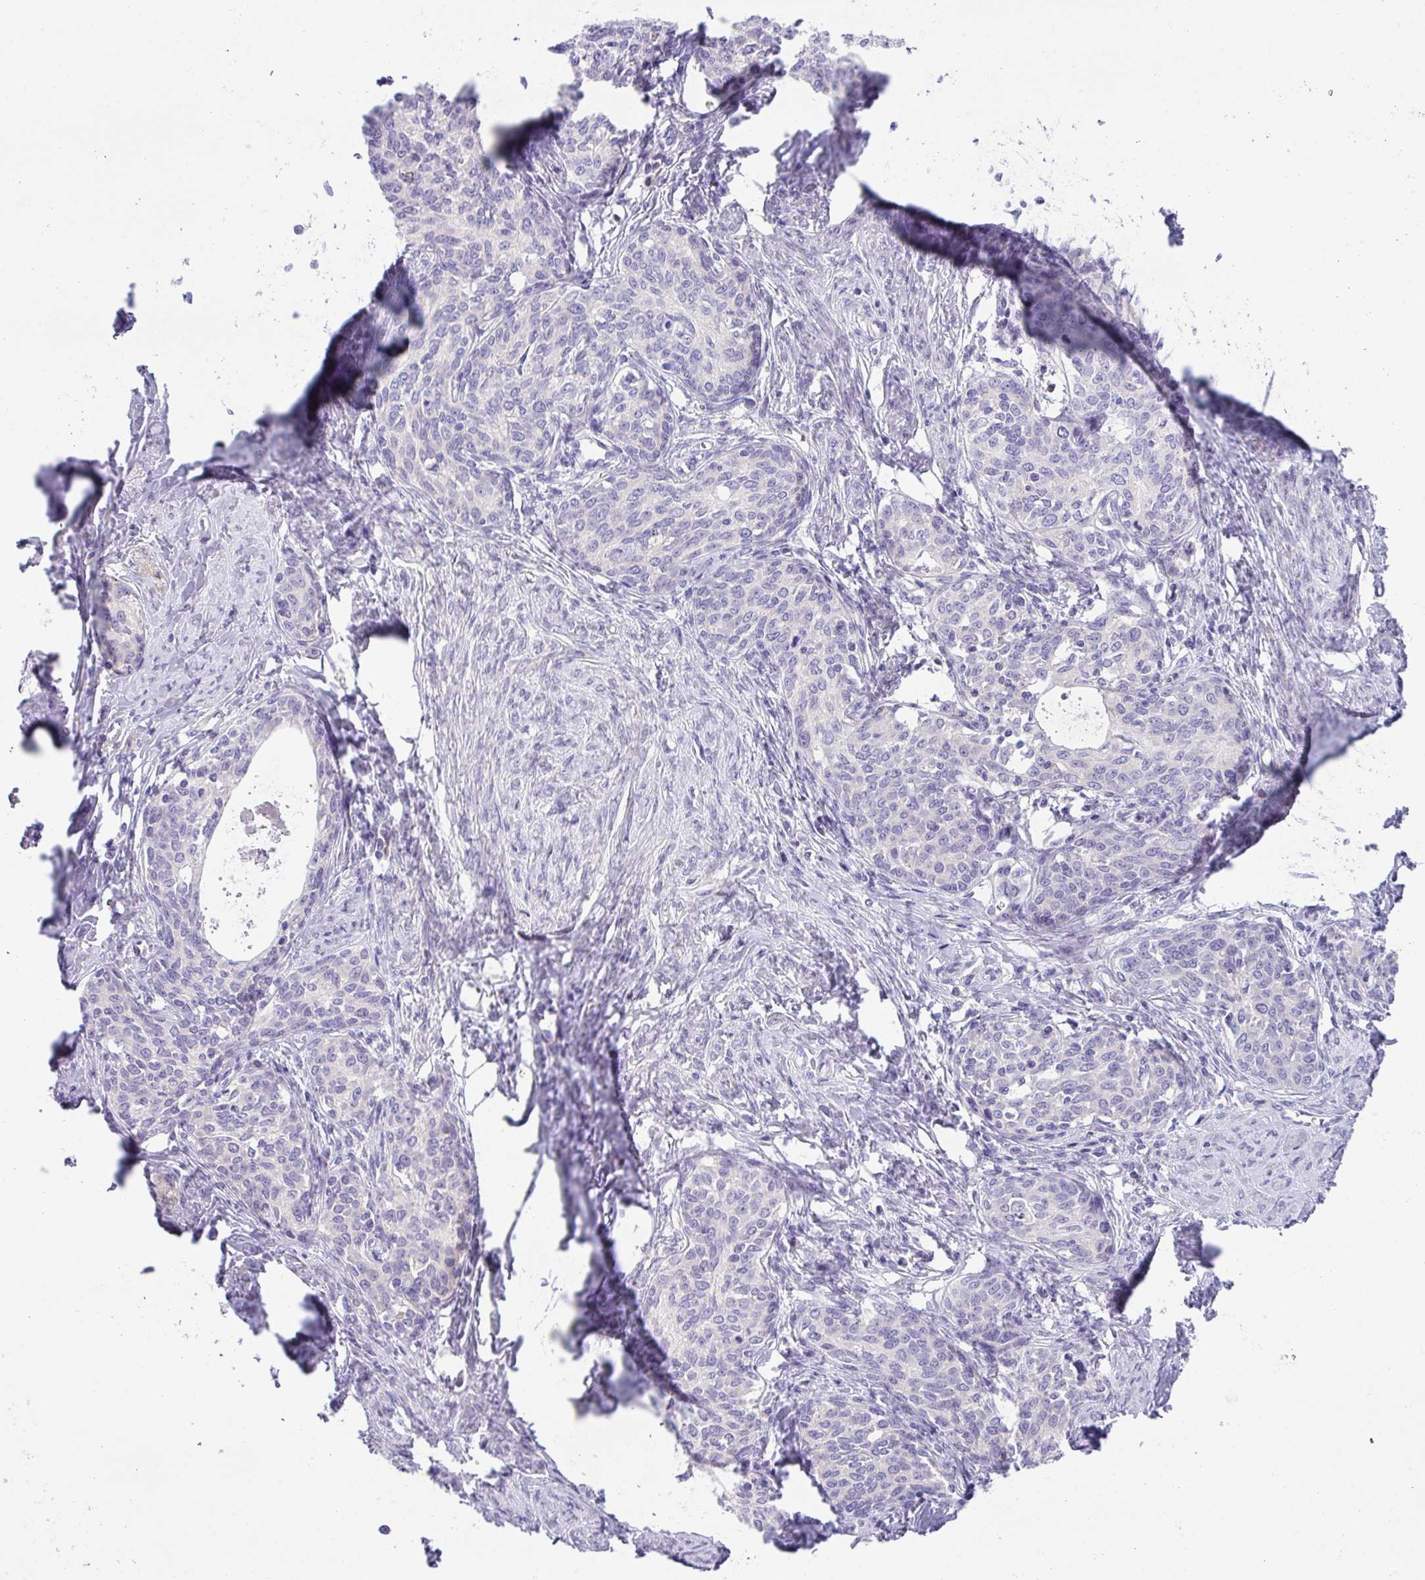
{"staining": {"intensity": "negative", "quantity": "none", "location": "none"}, "tissue": "cervical cancer", "cell_type": "Tumor cells", "image_type": "cancer", "snomed": [{"axis": "morphology", "description": "Squamous cell carcinoma, NOS"}, {"axis": "morphology", "description": "Adenocarcinoma, NOS"}, {"axis": "topography", "description": "Cervix"}], "caption": "High power microscopy image of an immunohistochemistry photomicrograph of cervical cancer (squamous cell carcinoma), revealing no significant staining in tumor cells. (DAB (3,3'-diaminobenzidine) IHC, high magnification).", "gene": "DNAL1", "patient": {"sex": "female", "age": 52}}